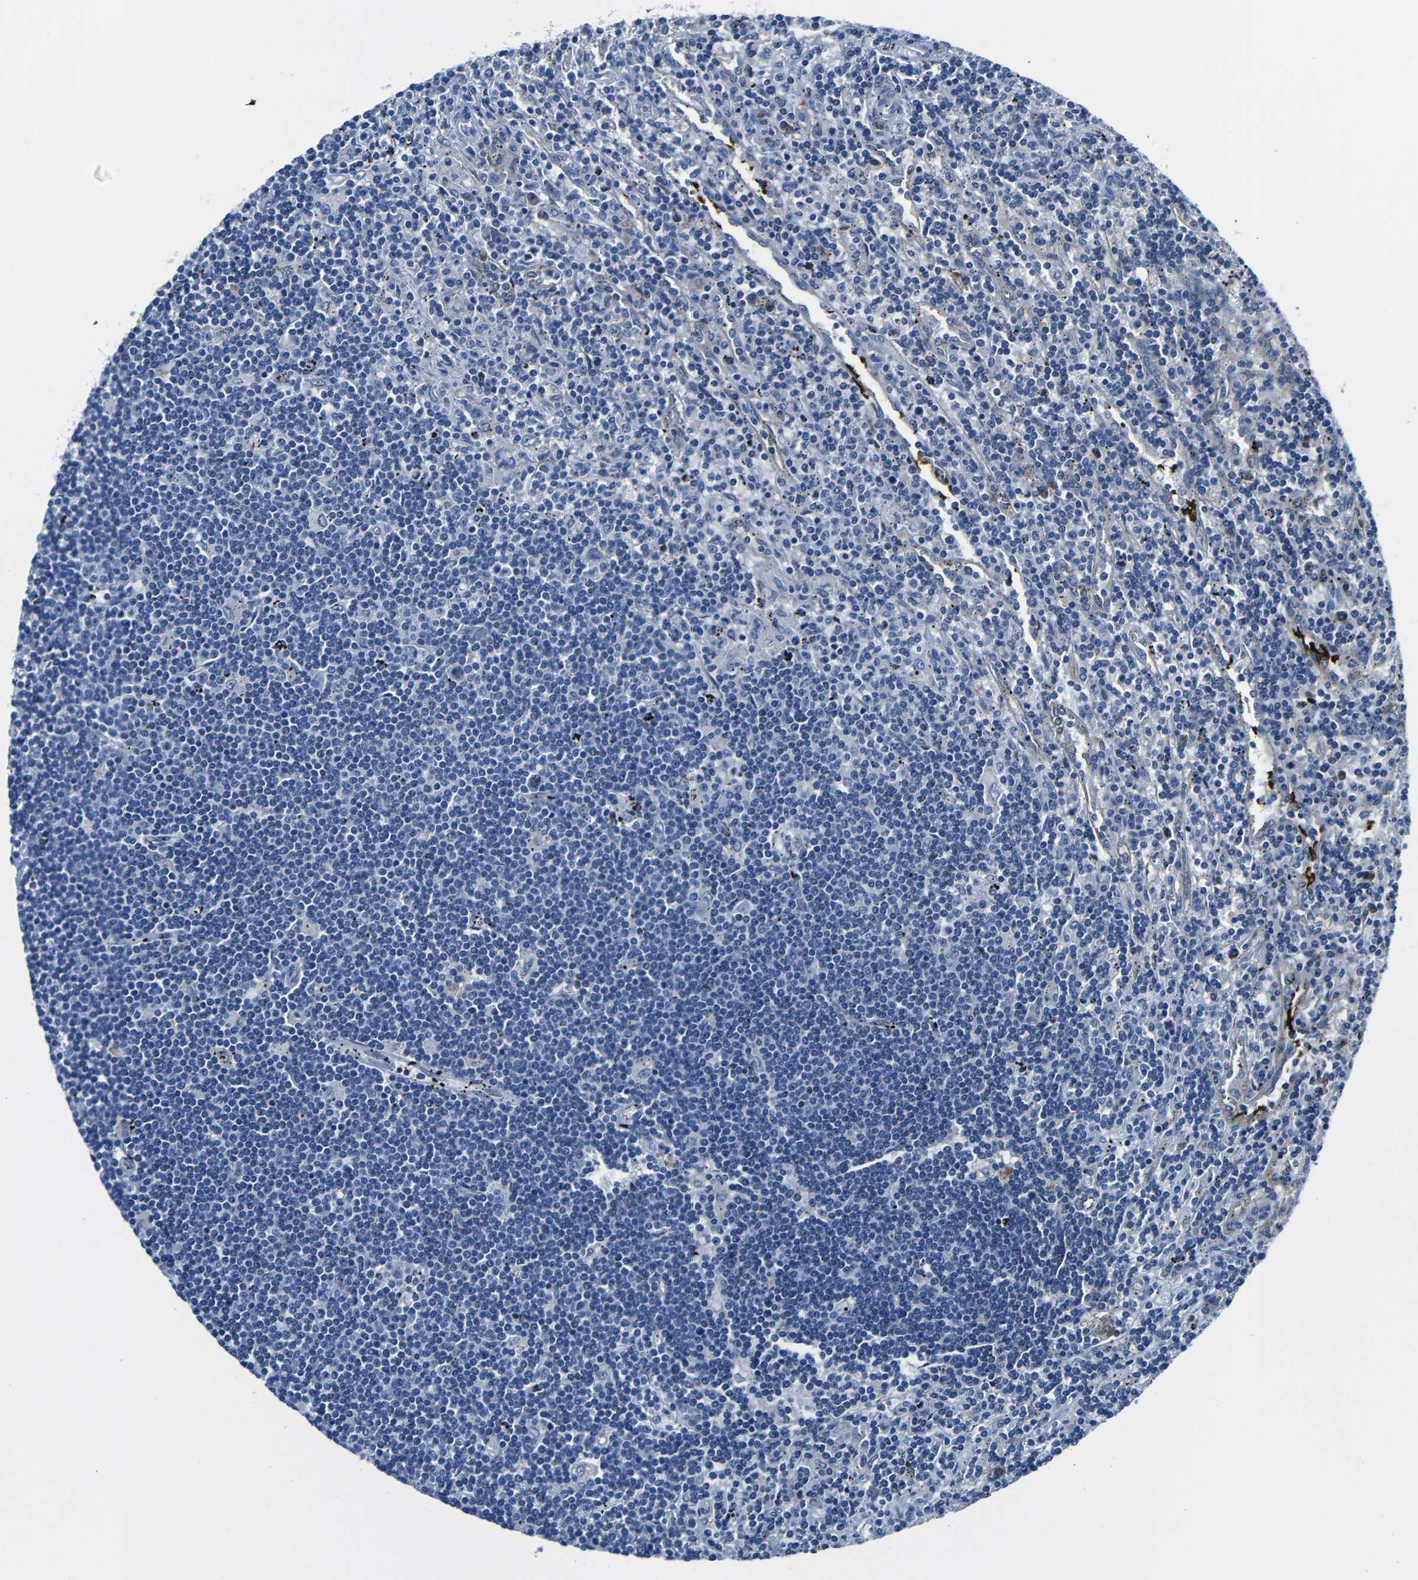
{"staining": {"intensity": "negative", "quantity": "none", "location": "none"}, "tissue": "lymphoma", "cell_type": "Tumor cells", "image_type": "cancer", "snomed": [{"axis": "morphology", "description": "Malignant lymphoma, non-Hodgkin's type, Low grade"}, {"axis": "topography", "description": "Spleen"}], "caption": "Immunohistochemistry (IHC) image of neoplastic tissue: human malignant lymphoma, non-Hodgkin's type (low-grade) stained with DAB (3,3'-diaminobenzidine) exhibits no significant protein expression in tumor cells.", "gene": "TNFAIP1", "patient": {"sex": "male", "age": 76}}